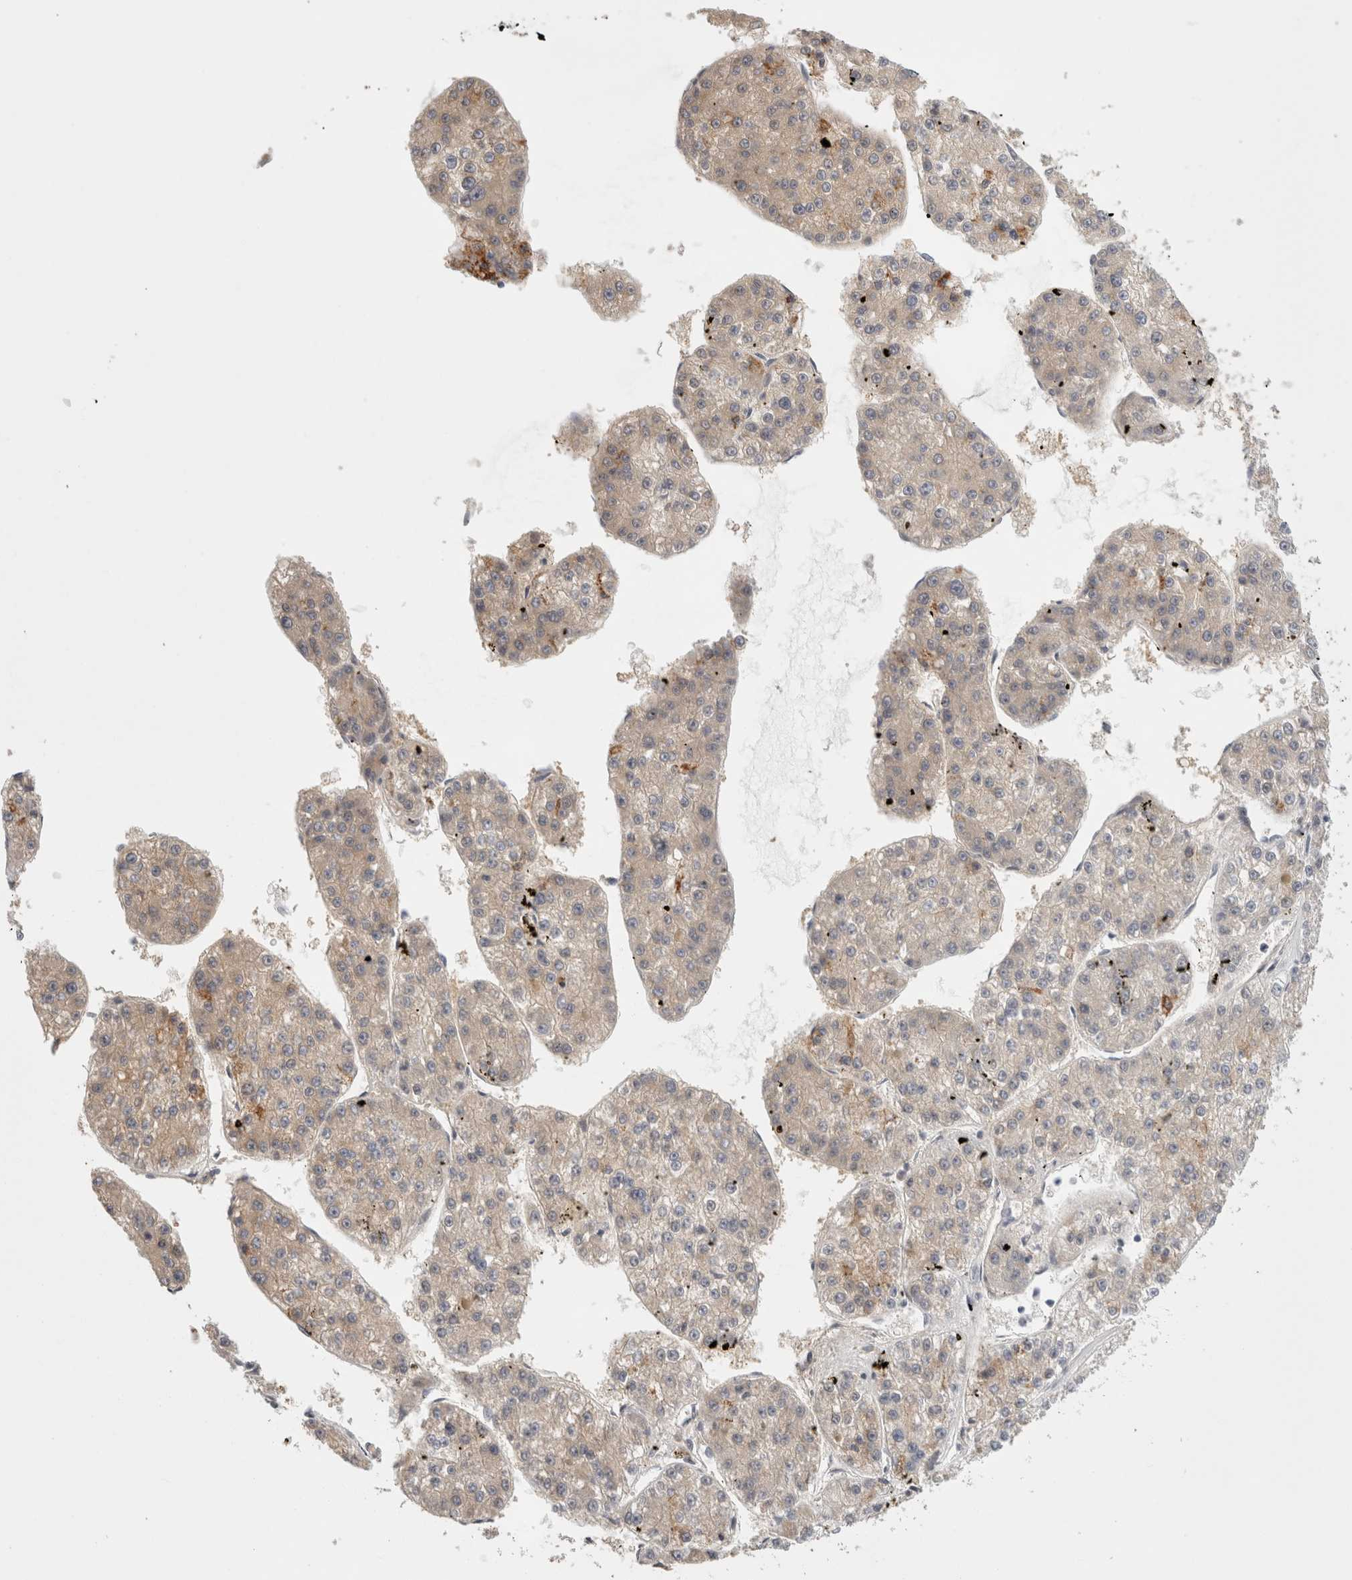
{"staining": {"intensity": "moderate", "quantity": "<25%", "location": "cytoplasmic/membranous"}, "tissue": "liver cancer", "cell_type": "Tumor cells", "image_type": "cancer", "snomed": [{"axis": "morphology", "description": "Carcinoma, Hepatocellular, NOS"}, {"axis": "topography", "description": "Liver"}], "caption": "Protein expression analysis of human liver hepatocellular carcinoma reveals moderate cytoplasmic/membranous positivity in approximately <25% of tumor cells.", "gene": "FBLIM1", "patient": {"sex": "female", "age": 73}}